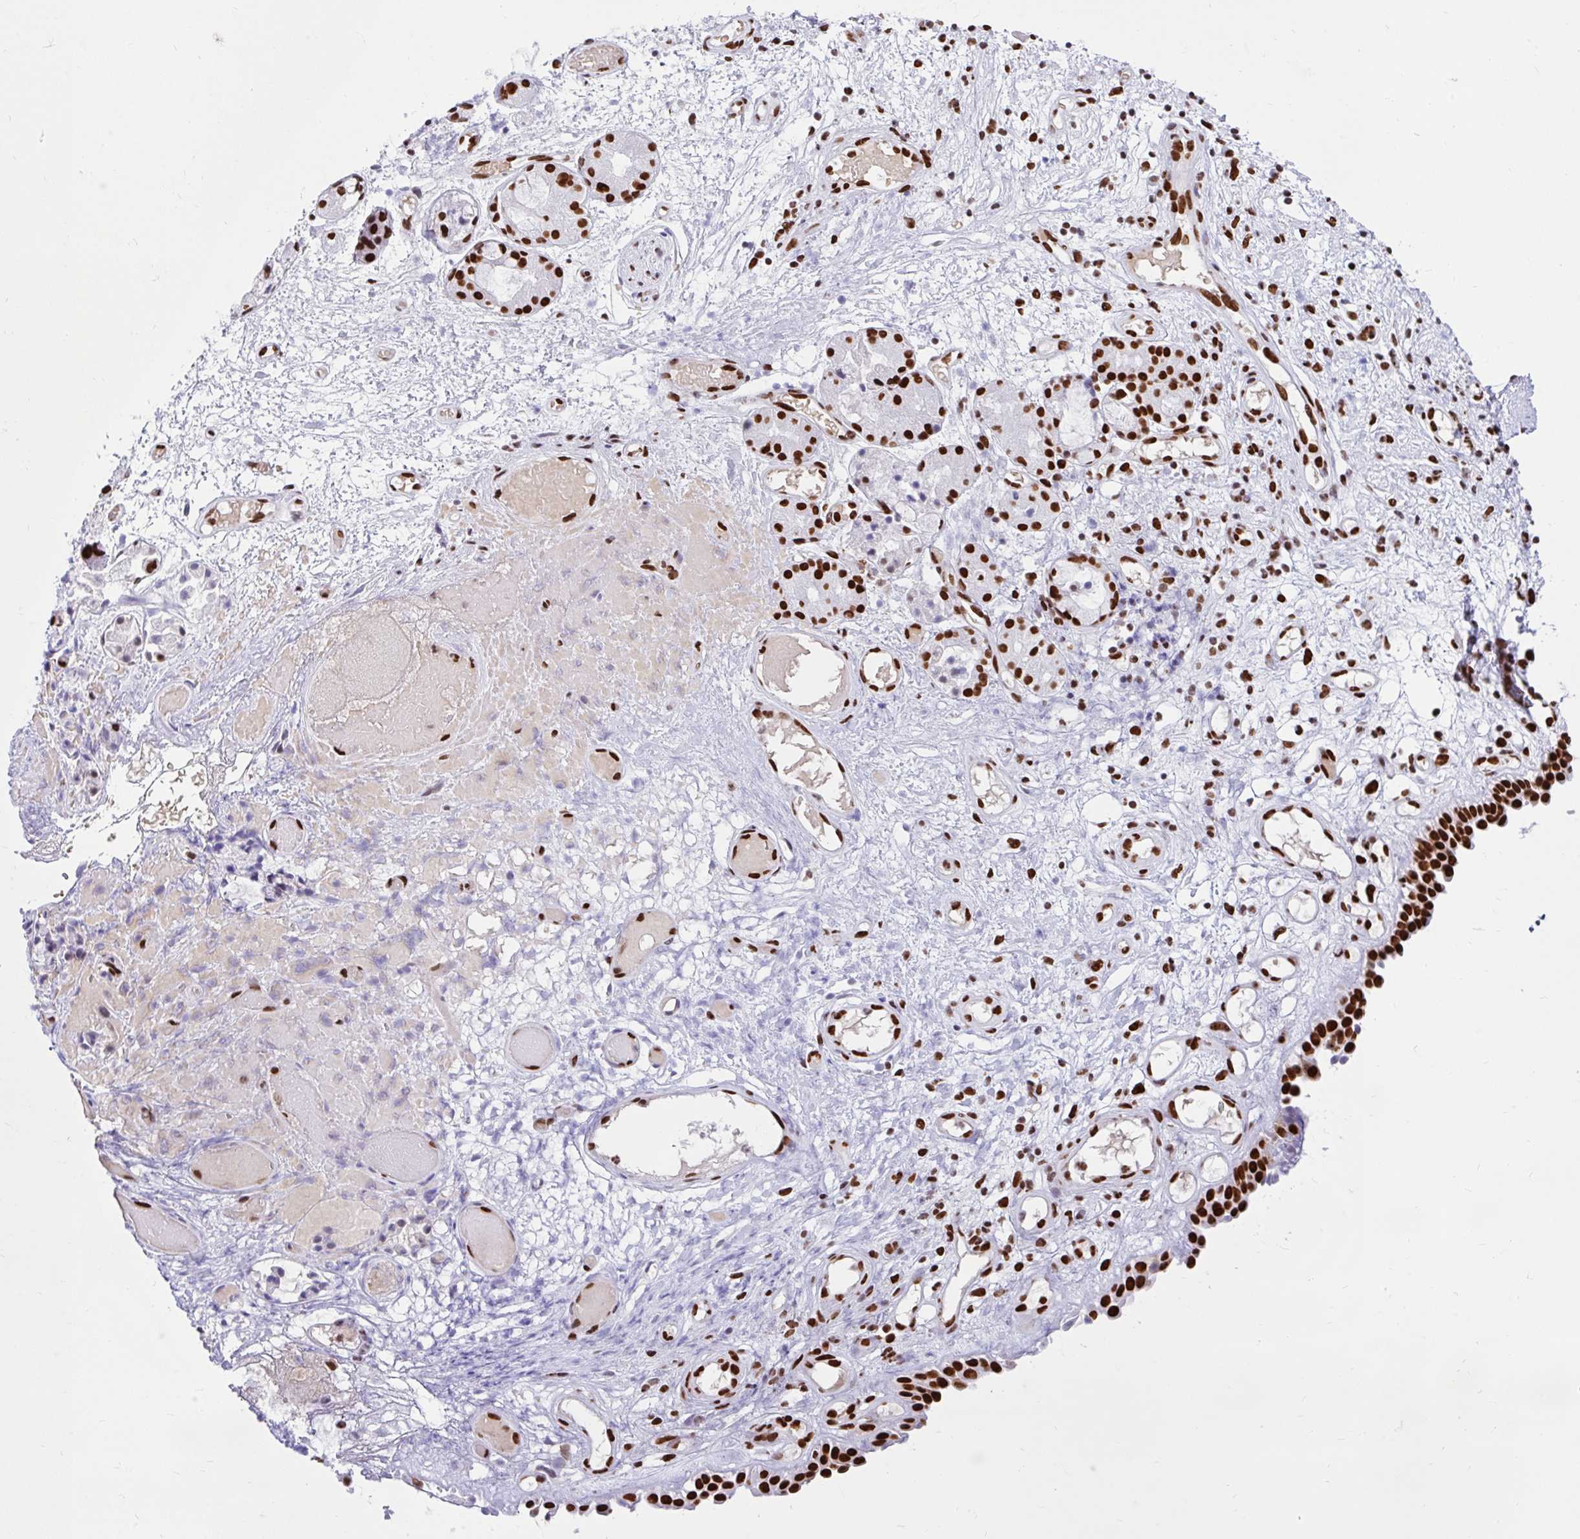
{"staining": {"intensity": "strong", "quantity": ">75%", "location": "nuclear"}, "tissue": "nasopharynx", "cell_type": "Respiratory epithelial cells", "image_type": "normal", "snomed": [{"axis": "morphology", "description": "Normal tissue, NOS"}, {"axis": "morphology", "description": "Inflammation, NOS"}, {"axis": "topography", "description": "Nasopharynx"}], "caption": "Nasopharynx stained for a protein (brown) demonstrates strong nuclear positive positivity in about >75% of respiratory epithelial cells.", "gene": "KHDRBS1", "patient": {"sex": "male", "age": 54}}